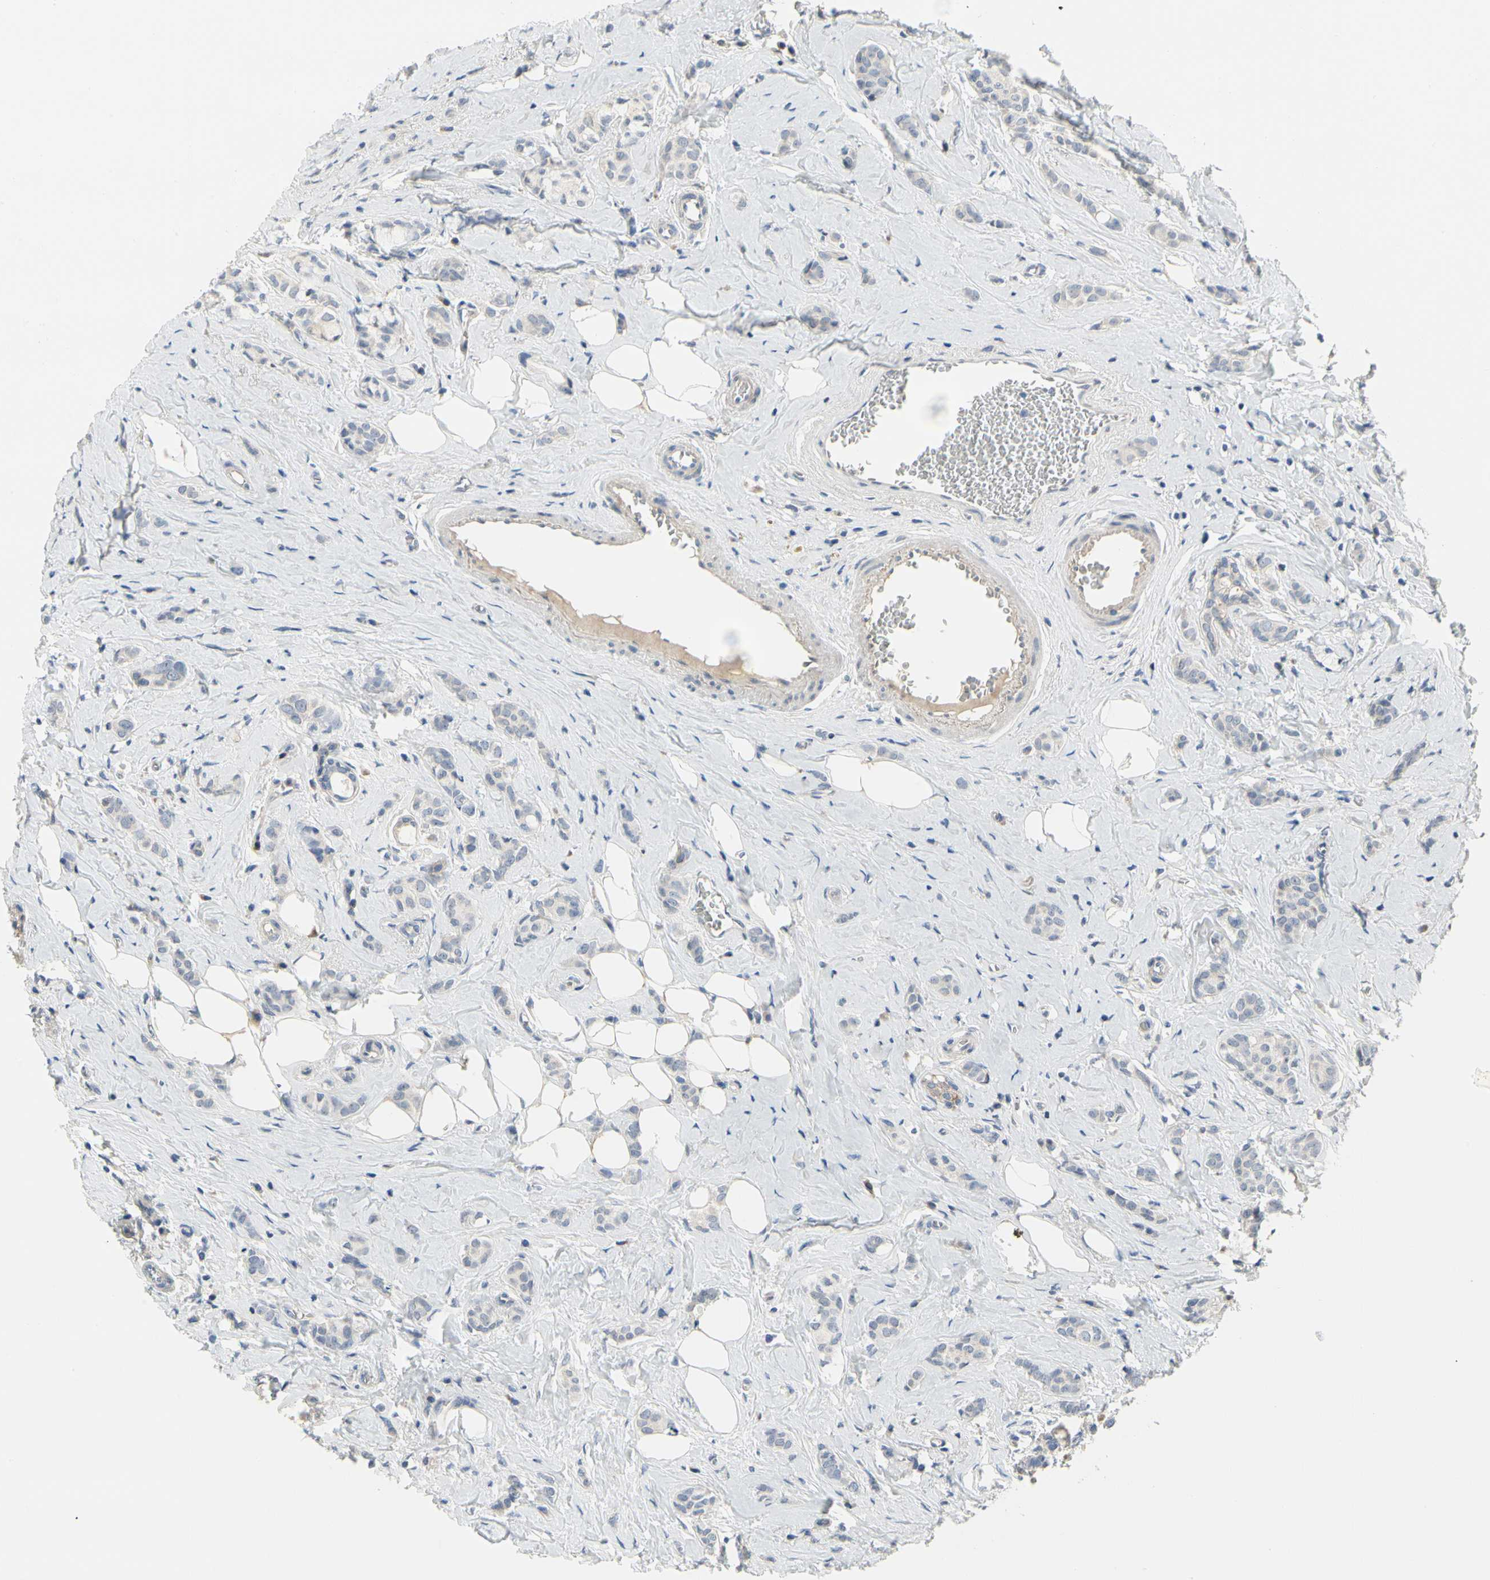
{"staining": {"intensity": "negative", "quantity": "none", "location": "none"}, "tissue": "breast cancer", "cell_type": "Tumor cells", "image_type": "cancer", "snomed": [{"axis": "morphology", "description": "Lobular carcinoma"}, {"axis": "topography", "description": "Breast"}], "caption": "There is no significant positivity in tumor cells of breast lobular carcinoma.", "gene": "NFASC", "patient": {"sex": "female", "age": 60}}